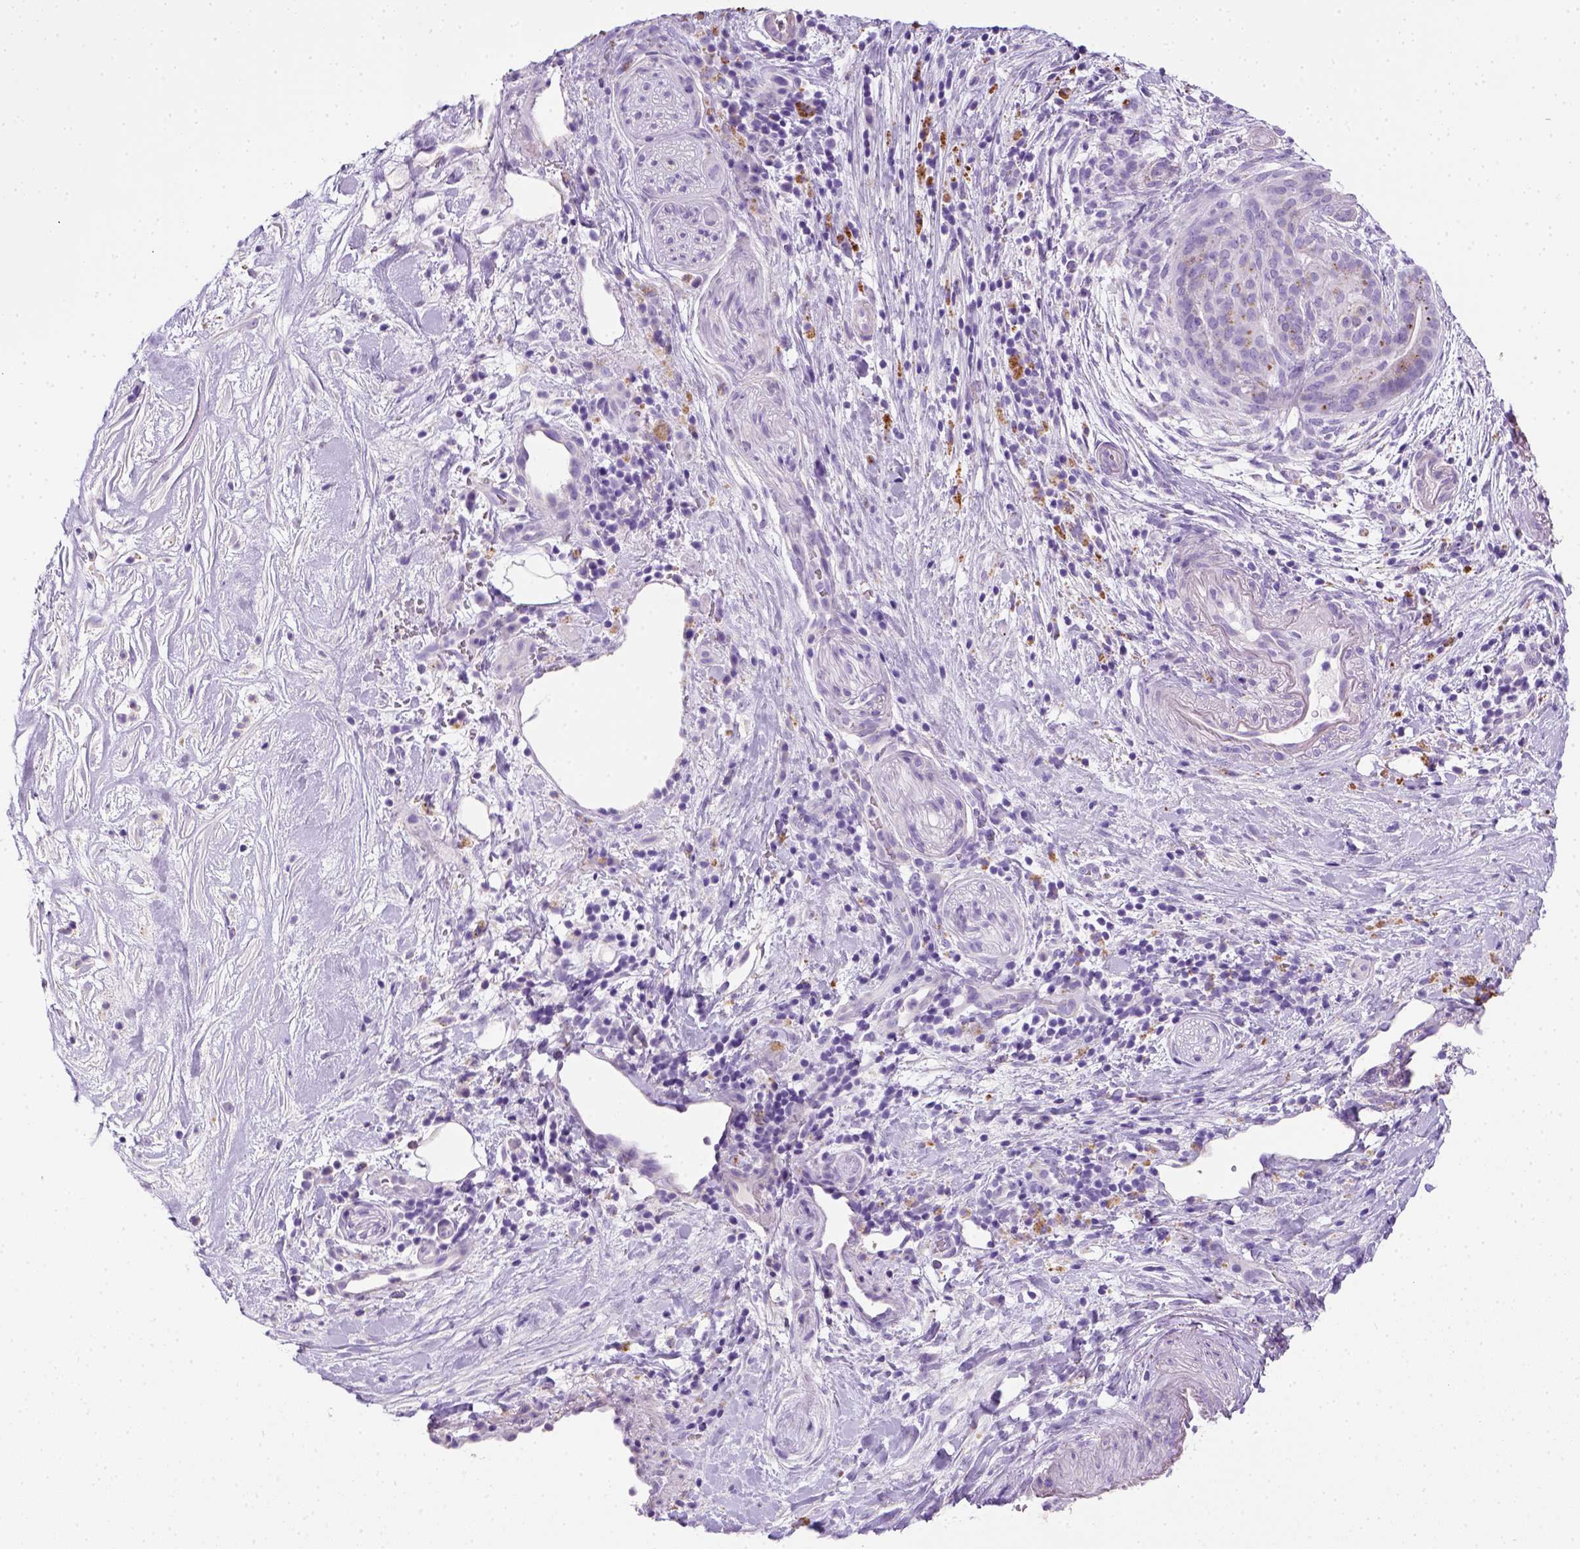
{"staining": {"intensity": "negative", "quantity": "none", "location": "none"}, "tissue": "pancreatic cancer", "cell_type": "Tumor cells", "image_type": "cancer", "snomed": [{"axis": "morphology", "description": "Adenocarcinoma, NOS"}, {"axis": "topography", "description": "Pancreas"}], "caption": "There is no significant expression in tumor cells of pancreatic adenocarcinoma.", "gene": "KRT71", "patient": {"sex": "male", "age": 44}}